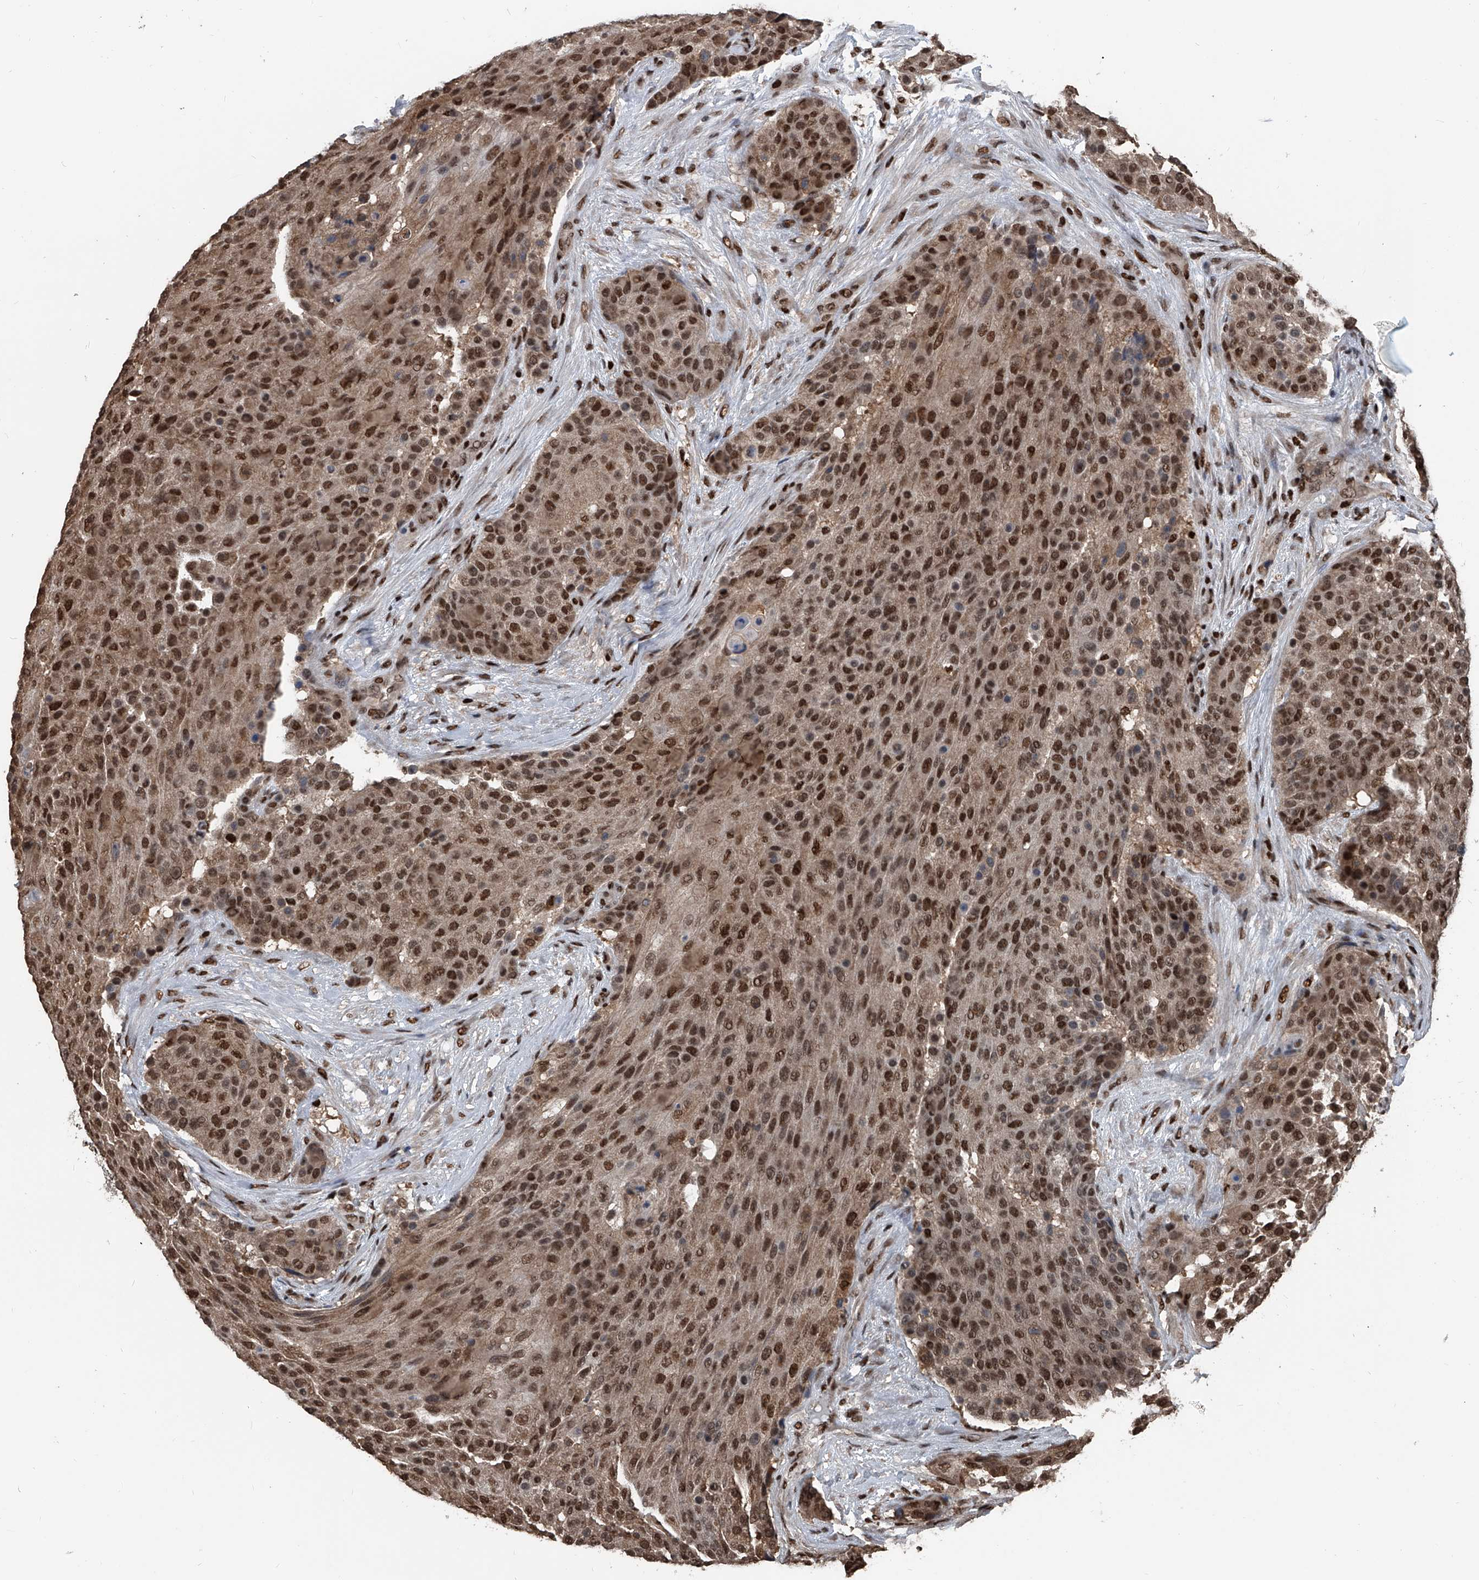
{"staining": {"intensity": "moderate", "quantity": ">75%", "location": "nuclear"}, "tissue": "urothelial cancer", "cell_type": "Tumor cells", "image_type": "cancer", "snomed": [{"axis": "morphology", "description": "Urothelial carcinoma, High grade"}, {"axis": "topography", "description": "Urinary bladder"}], "caption": "Immunohistochemical staining of human urothelial cancer exhibits medium levels of moderate nuclear protein staining in about >75% of tumor cells. The staining was performed using DAB to visualize the protein expression in brown, while the nuclei were stained in blue with hematoxylin (Magnification: 20x).", "gene": "FKBP5", "patient": {"sex": "female", "age": 63}}